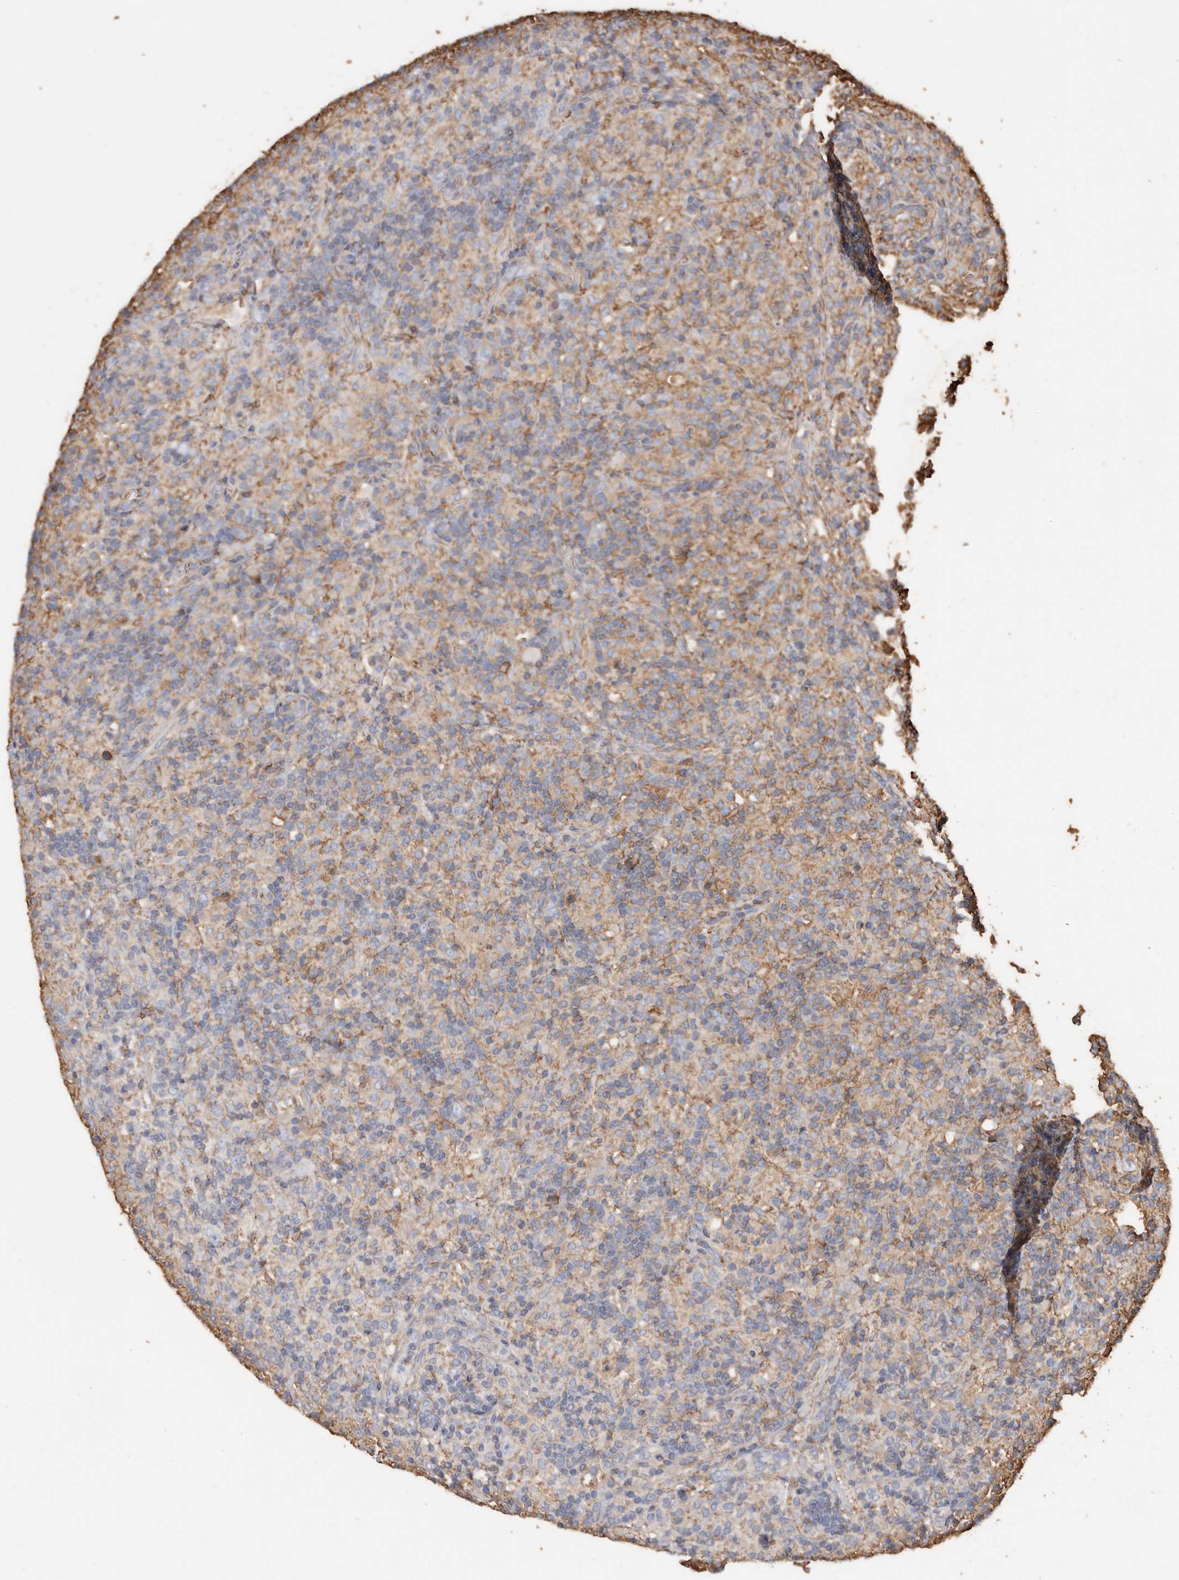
{"staining": {"intensity": "weak", "quantity": "<25%", "location": "cytoplasmic/membranous"}, "tissue": "lymphoma", "cell_type": "Tumor cells", "image_type": "cancer", "snomed": [{"axis": "morphology", "description": "Hodgkin's disease, NOS"}, {"axis": "topography", "description": "Lymph node"}], "caption": "Human Hodgkin's disease stained for a protein using immunohistochemistry displays no expression in tumor cells.", "gene": "COQ8B", "patient": {"sex": "male", "age": 70}}